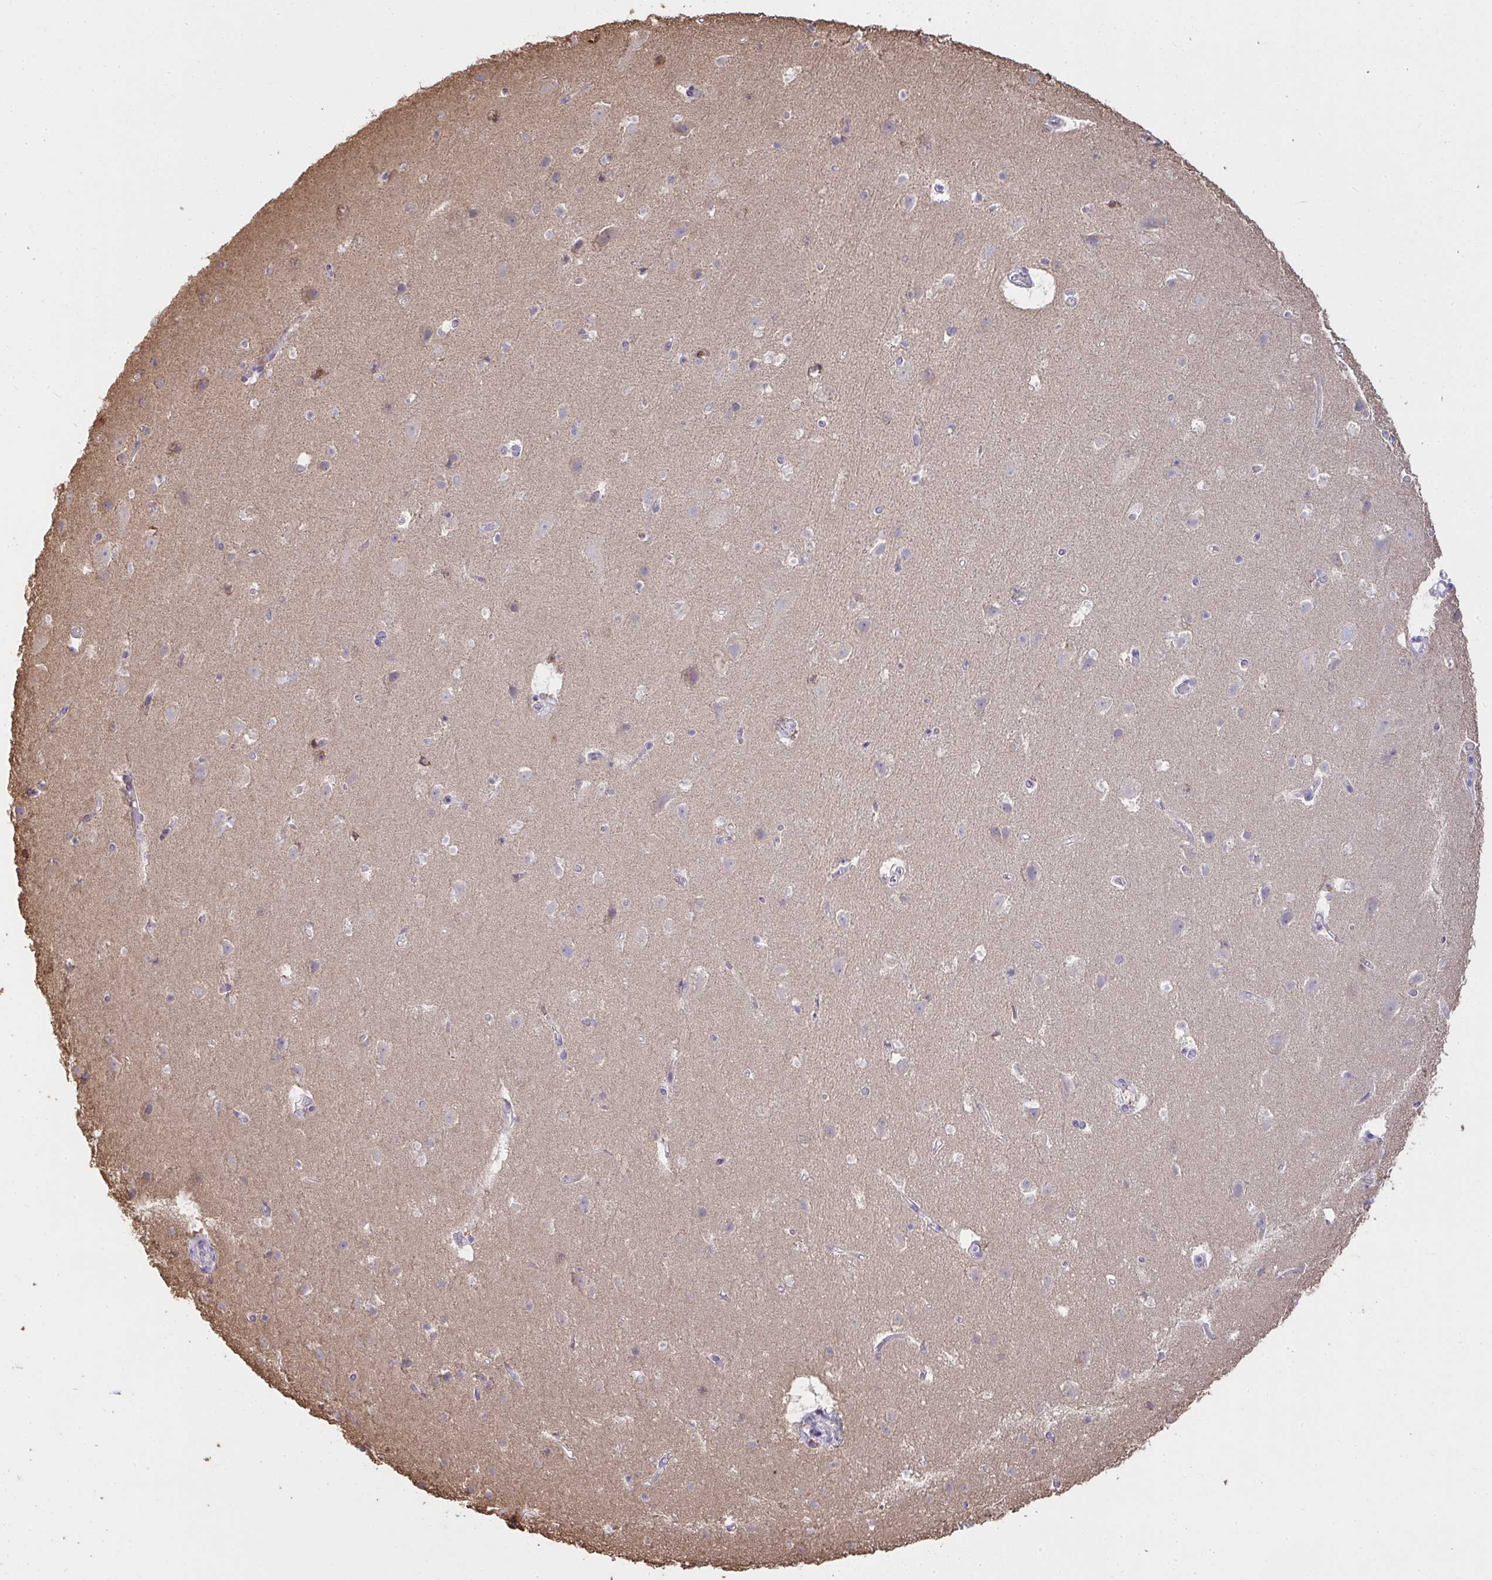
{"staining": {"intensity": "negative", "quantity": "none", "location": "none"}, "tissue": "cerebral cortex", "cell_type": "Endothelial cells", "image_type": "normal", "snomed": [{"axis": "morphology", "description": "Normal tissue, NOS"}, {"axis": "topography", "description": "Cerebral cortex"}], "caption": "IHC of unremarkable human cerebral cortex reveals no staining in endothelial cells.", "gene": "BRINP3", "patient": {"sex": "female", "age": 42}}